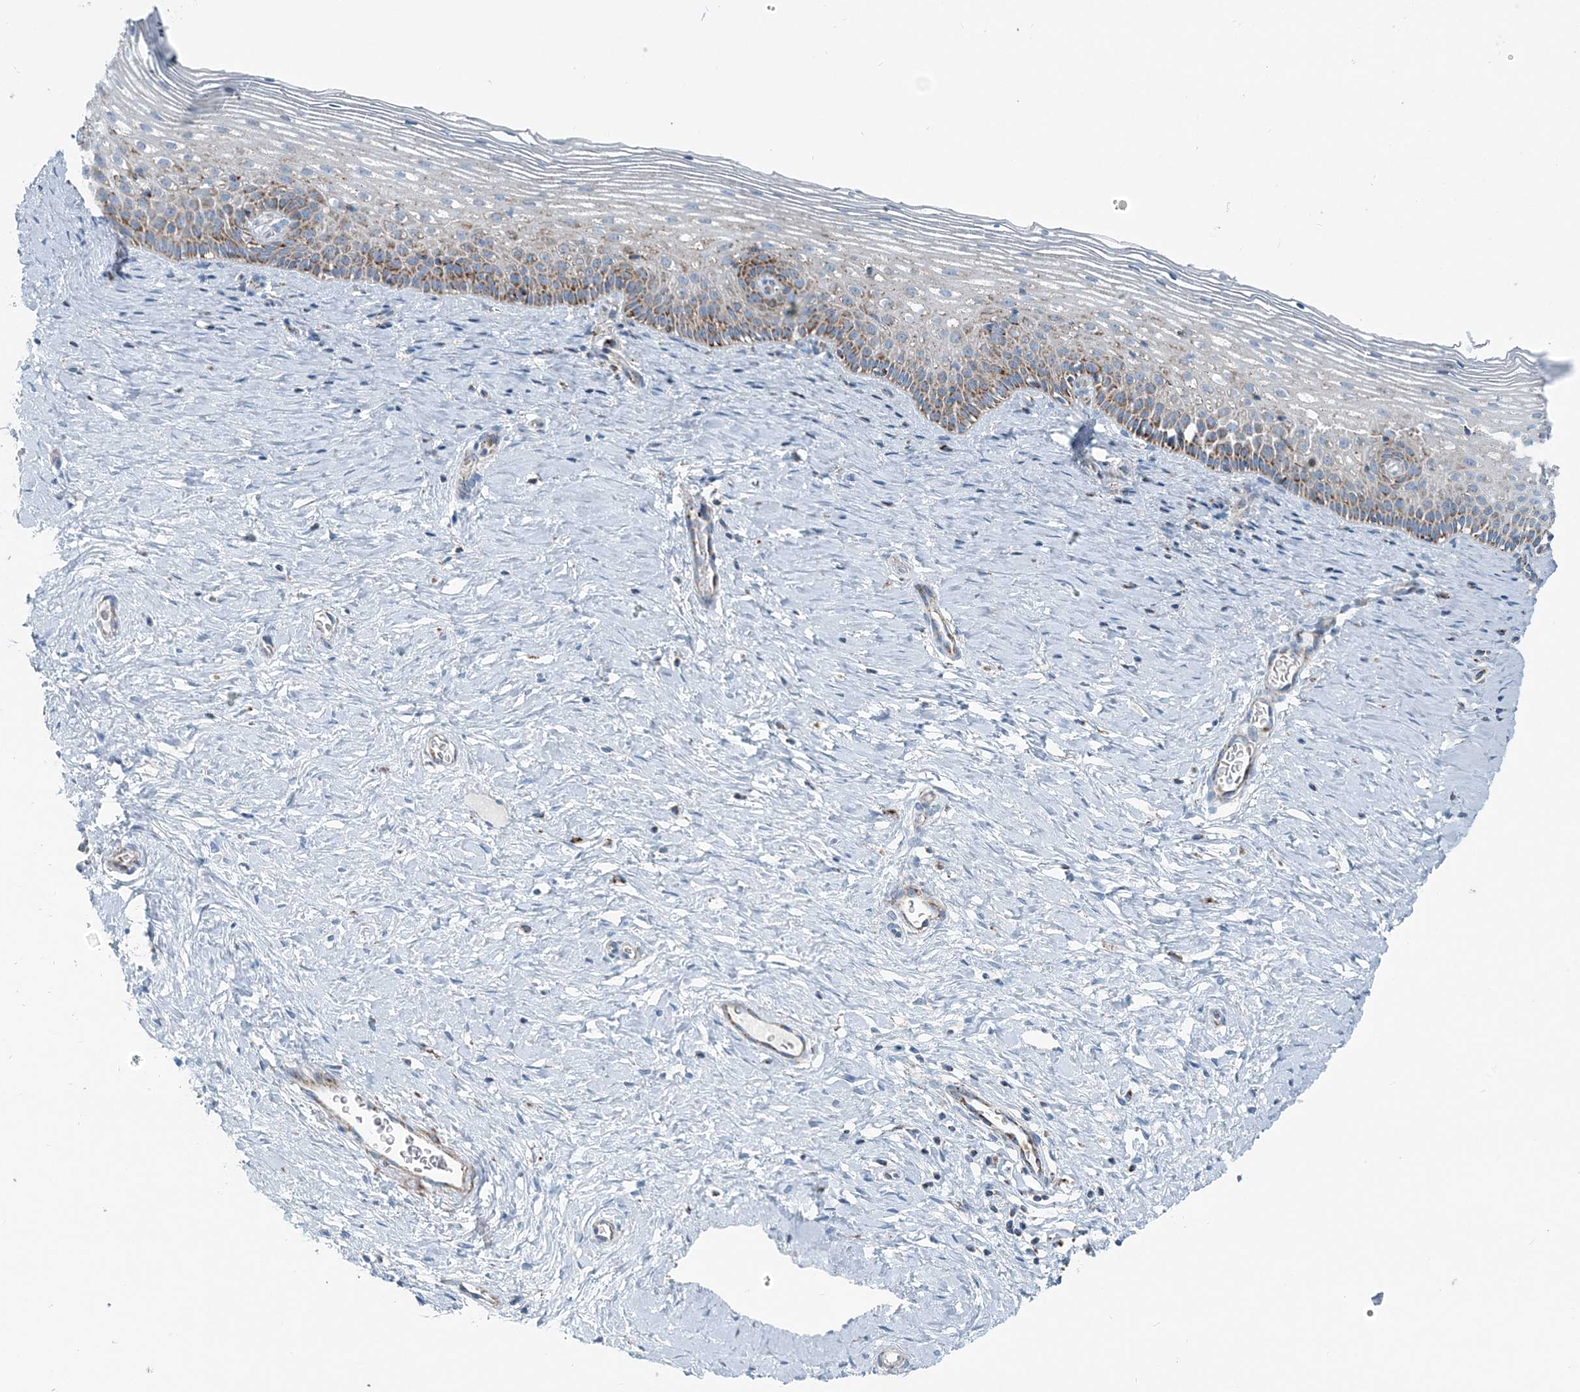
{"staining": {"intensity": "moderate", "quantity": "<25%", "location": "cytoplasmic/membranous"}, "tissue": "cervix", "cell_type": "Glandular cells", "image_type": "normal", "snomed": [{"axis": "morphology", "description": "Normal tissue, NOS"}, {"axis": "topography", "description": "Cervix"}], "caption": "A photomicrograph showing moderate cytoplasmic/membranous staining in approximately <25% of glandular cells in benign cervix, as visualized by brown immunohistochemical staining.", "gene": "INTU", "patient": {"sex": "female", "age": 33}}